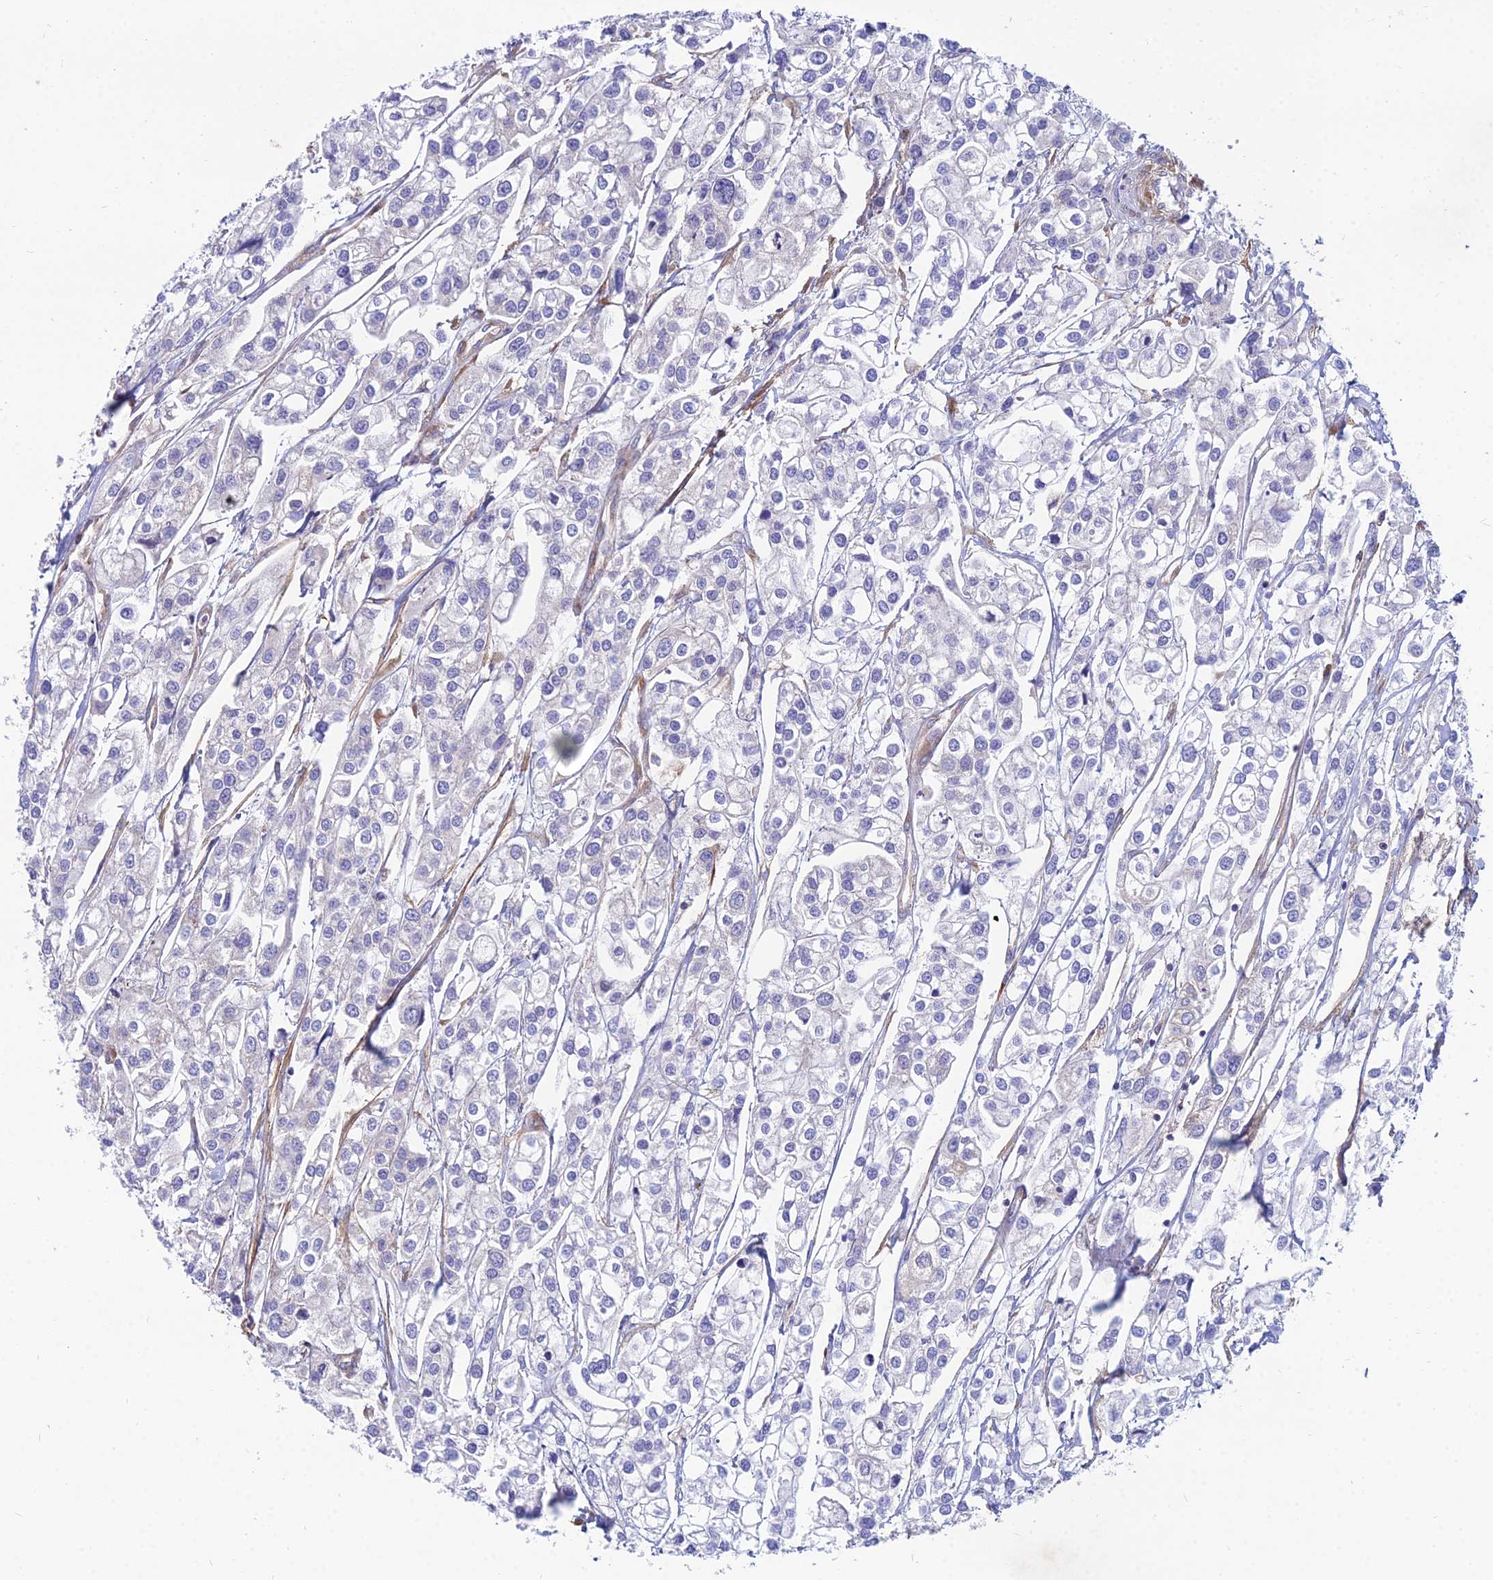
{"staining": {"intensity": "negative", "quantity": "none", "location": "none"}, "tissue": "urothelial cancer", "cell_type": "Tumor cells", "image_type": "cancer", "snomed": [{"axis": "morphology", "description": "Urothelial carcinoma, High grade"}, {"axis": "topography", "description": "Urinary bladder"}], "caption": "DAB immunohistochemical staining of high-grade urothelial carcinoma demonstrates no significant positivity in tumor cells.", "gene": "TXLNA", "patient": {"sex": "male", "age": 67}}